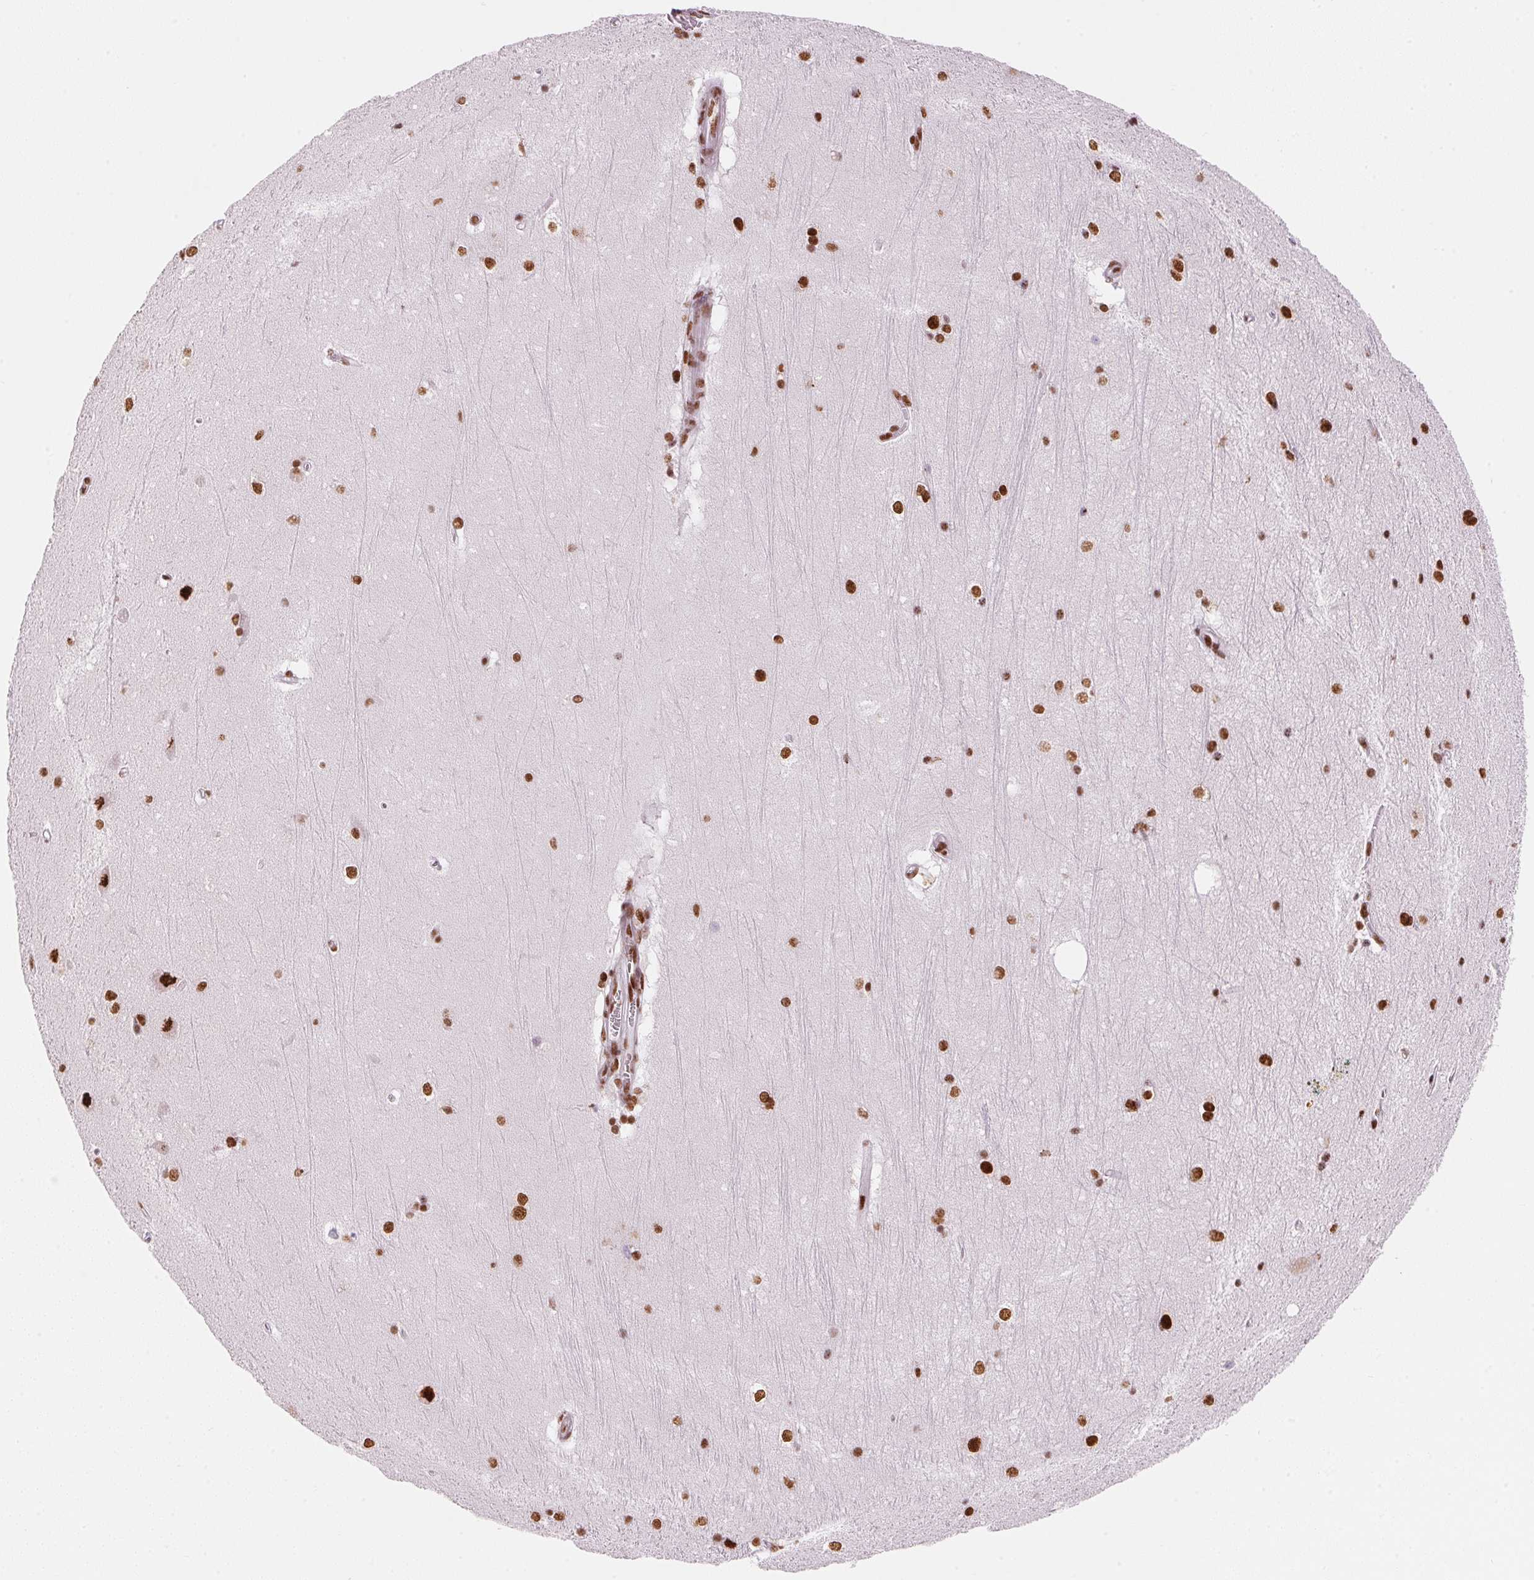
{"staining": {"intensity": "strong", "quantity": "25%-75%", "location": "nuclear"}, "tissue": "hippocampus", "cell_type": "Glial cells", "image_type": "normal", "snomed": [{"axis": "morphology", "description": "Normal tissue, NOS"}, {"axis": "topography", "description": "Cerebral cortex"}, {"axis": "topography", "description": "Hippocampus"}], "caption": "Hippocampus stained with IHC demonstrates strong nuclear expression in about 25%-75% of glial cells.", "gene": "NXF1", "patient": {"sex": "female", "age": 19}}